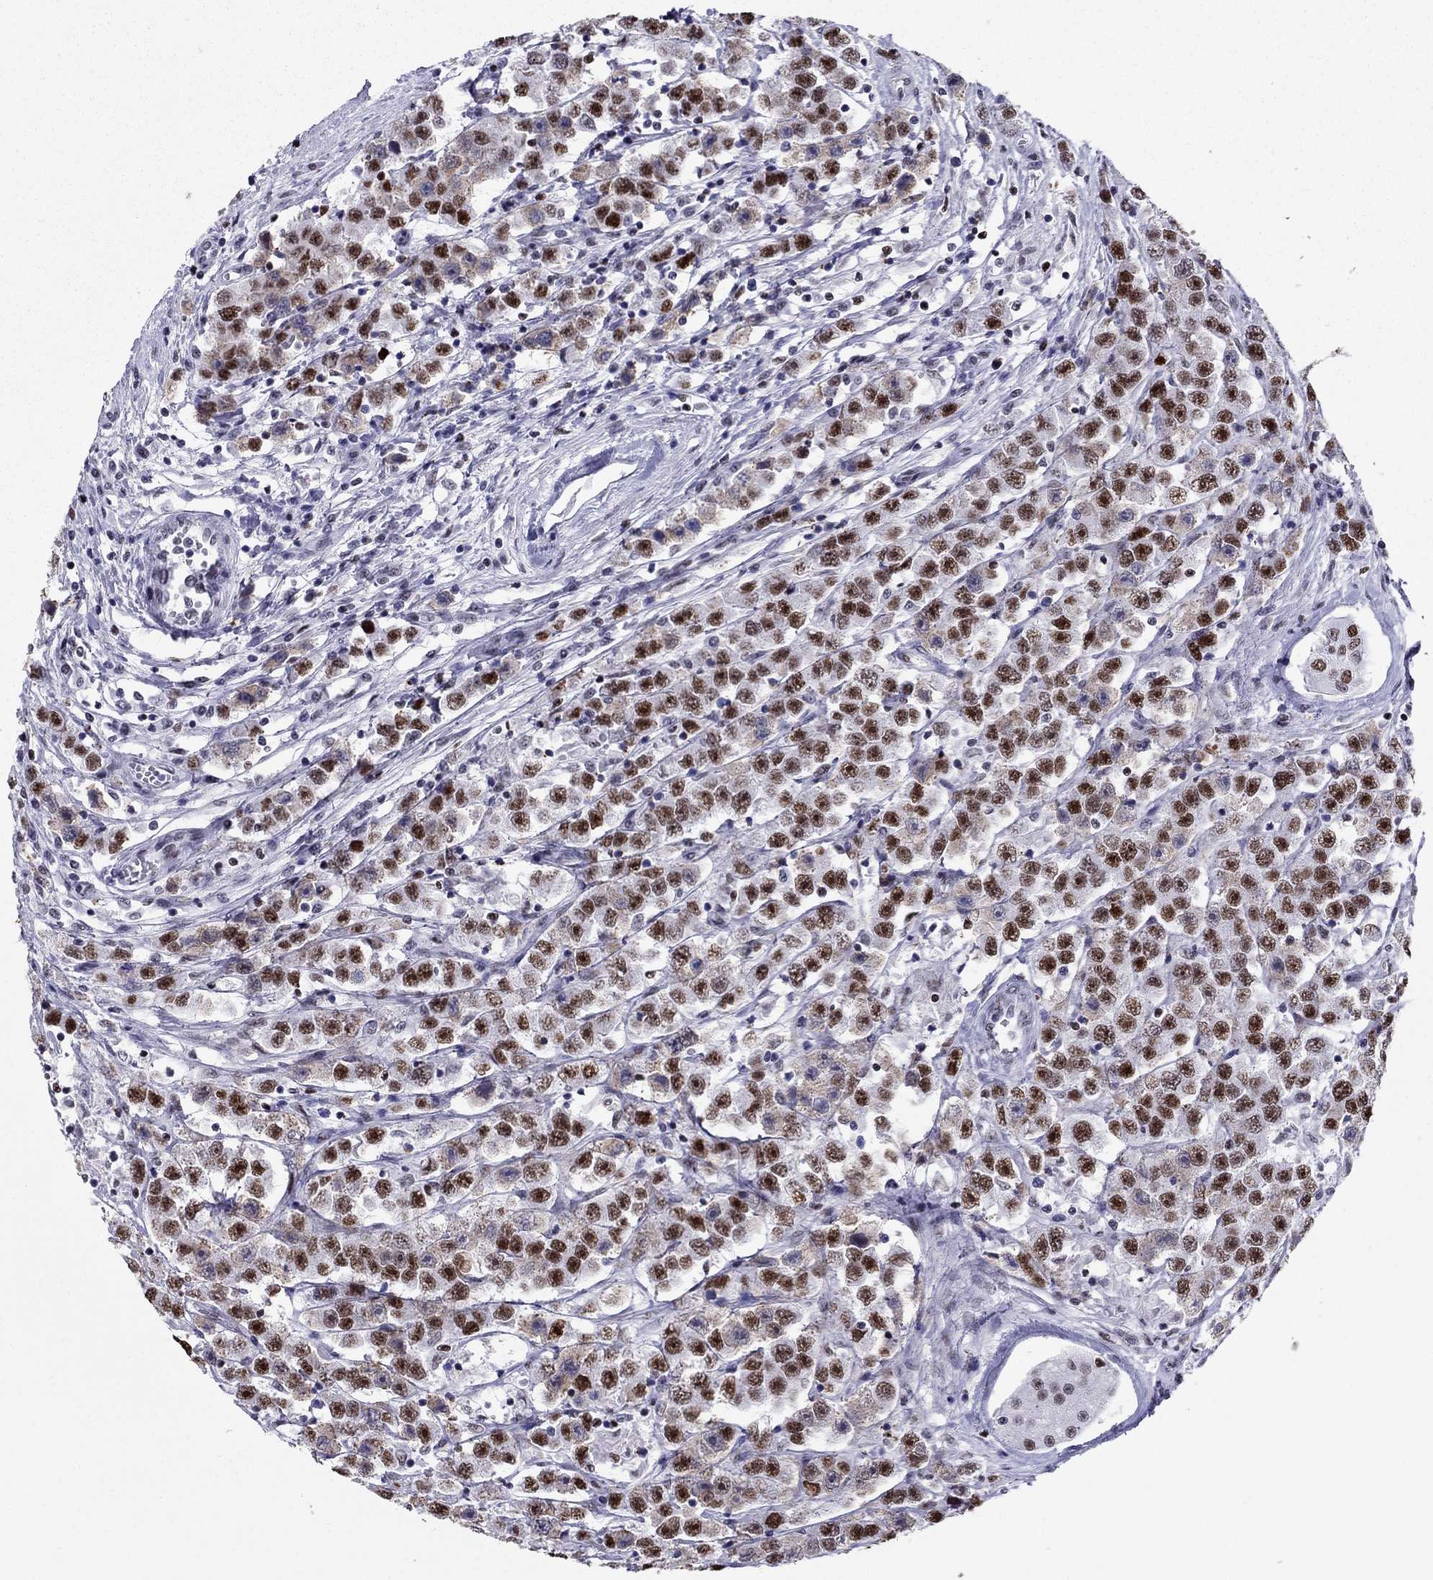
{"staining": {"intensity": "strong", "quantity": ">75%", "location": "nuclear"}, "tissue": "testis cancer", "cell_type": "Tumor cells", "image_type": "cancer", "snomed": [{"axis": "morphology", "description": "Seminoma, NOS"}, {"axis": "topography", "description": "Testis"}], "caption": "A high-resolution micrograph shows IHC staining of testis seminoma, which displays strong nuclear positivity in about >75% of tumor cells.", "gene": "PPM1G", "patient": {"sex": "male", "age": 45}}